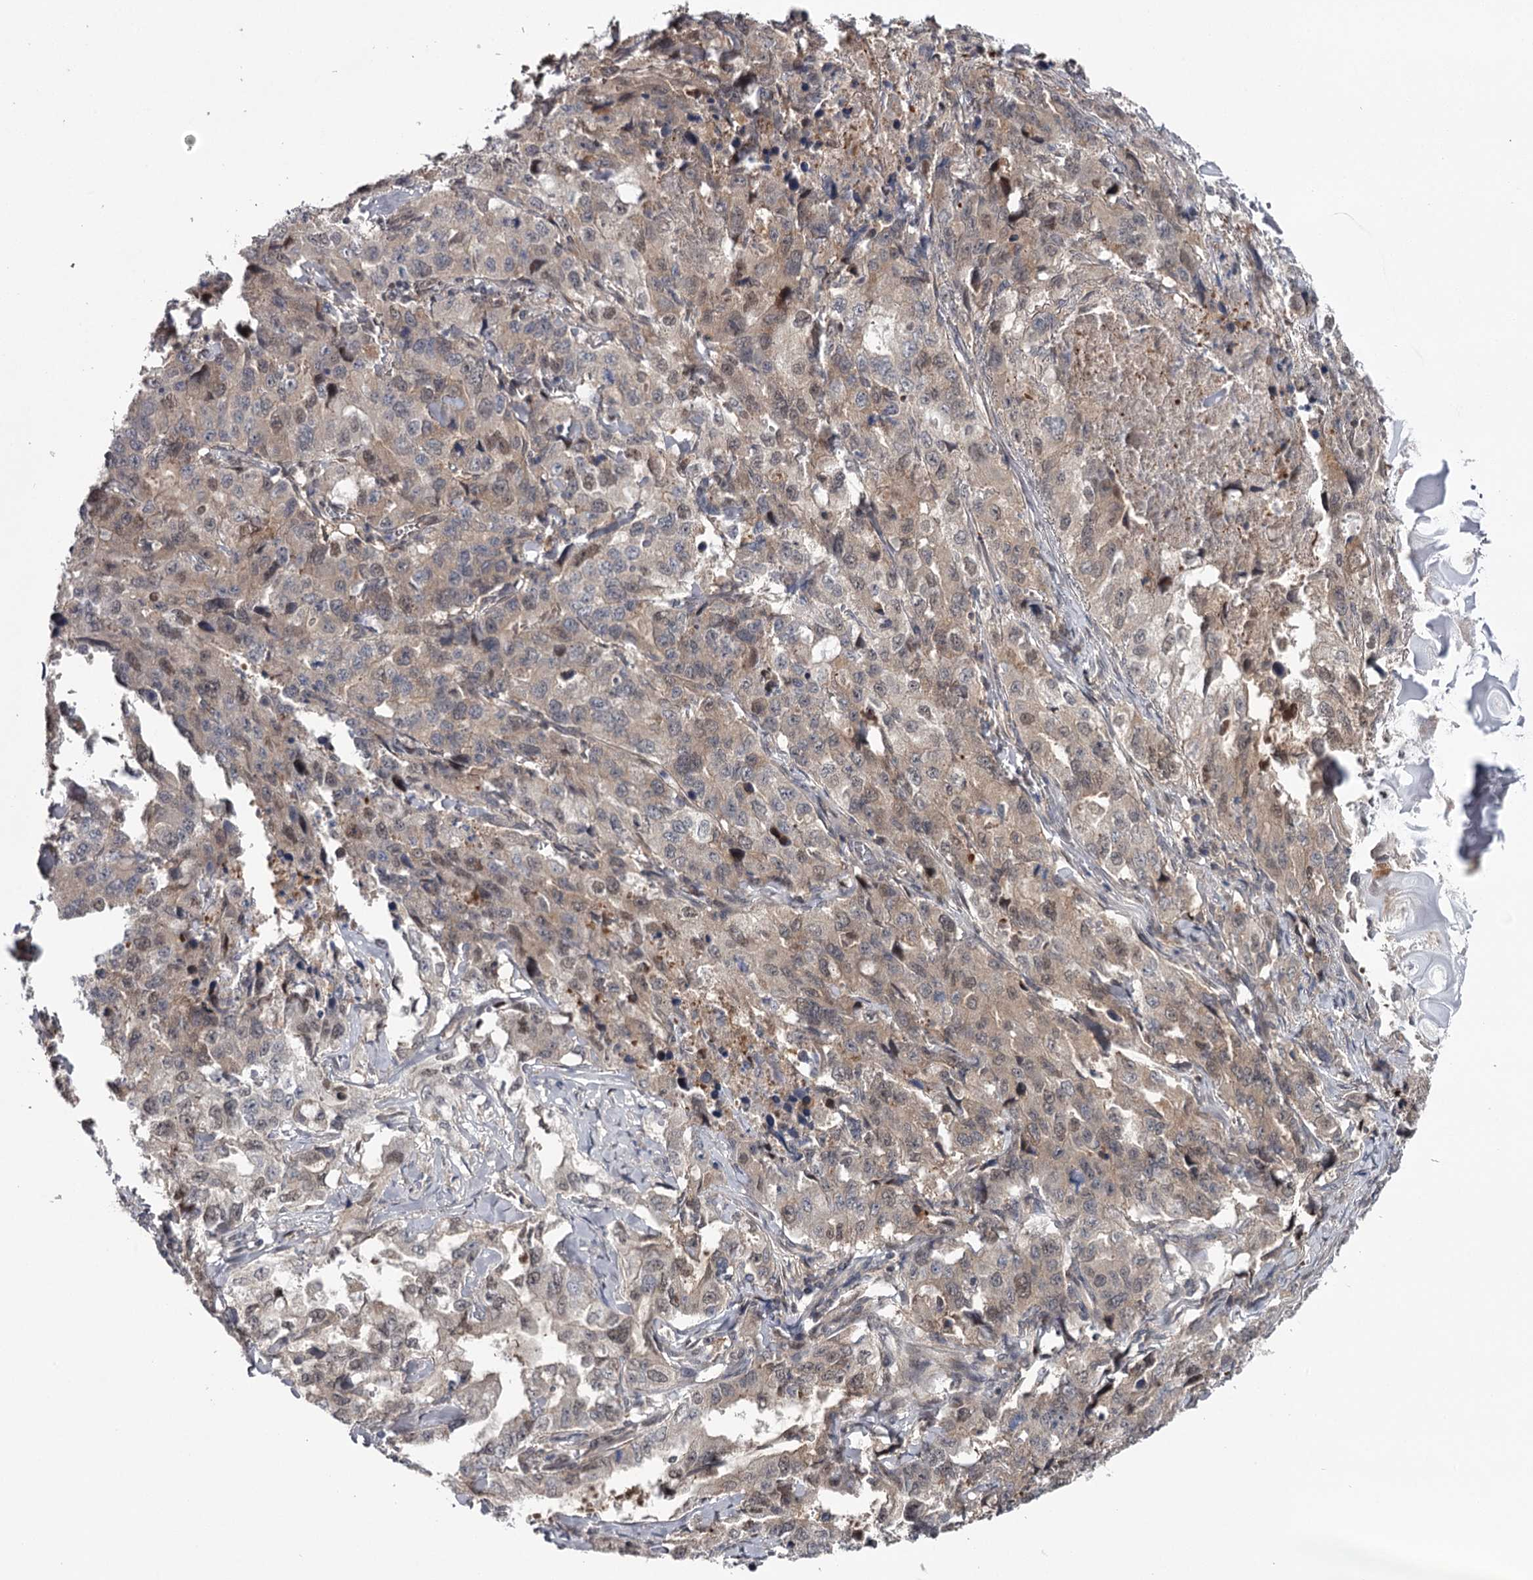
{"staining": {"intensity": "weak", "quantity": "25%-75%", "location": "cytoplasmic/membranous,nuclear"}, "tissue": "lung cancer", "cell_type": "Tumor cells", "image_type": "cancer", "snomed": [{"axis": "morphology", "description": "Adenocarcinoma, NOS"}, {"axis": "topography", "description": "Lung"}], "caption": "Lung cancer stained with a protein marker shows weak staining in tumor cells.", "gene": "GTSF1", "patient": {"sex": "female", "age": 51}}